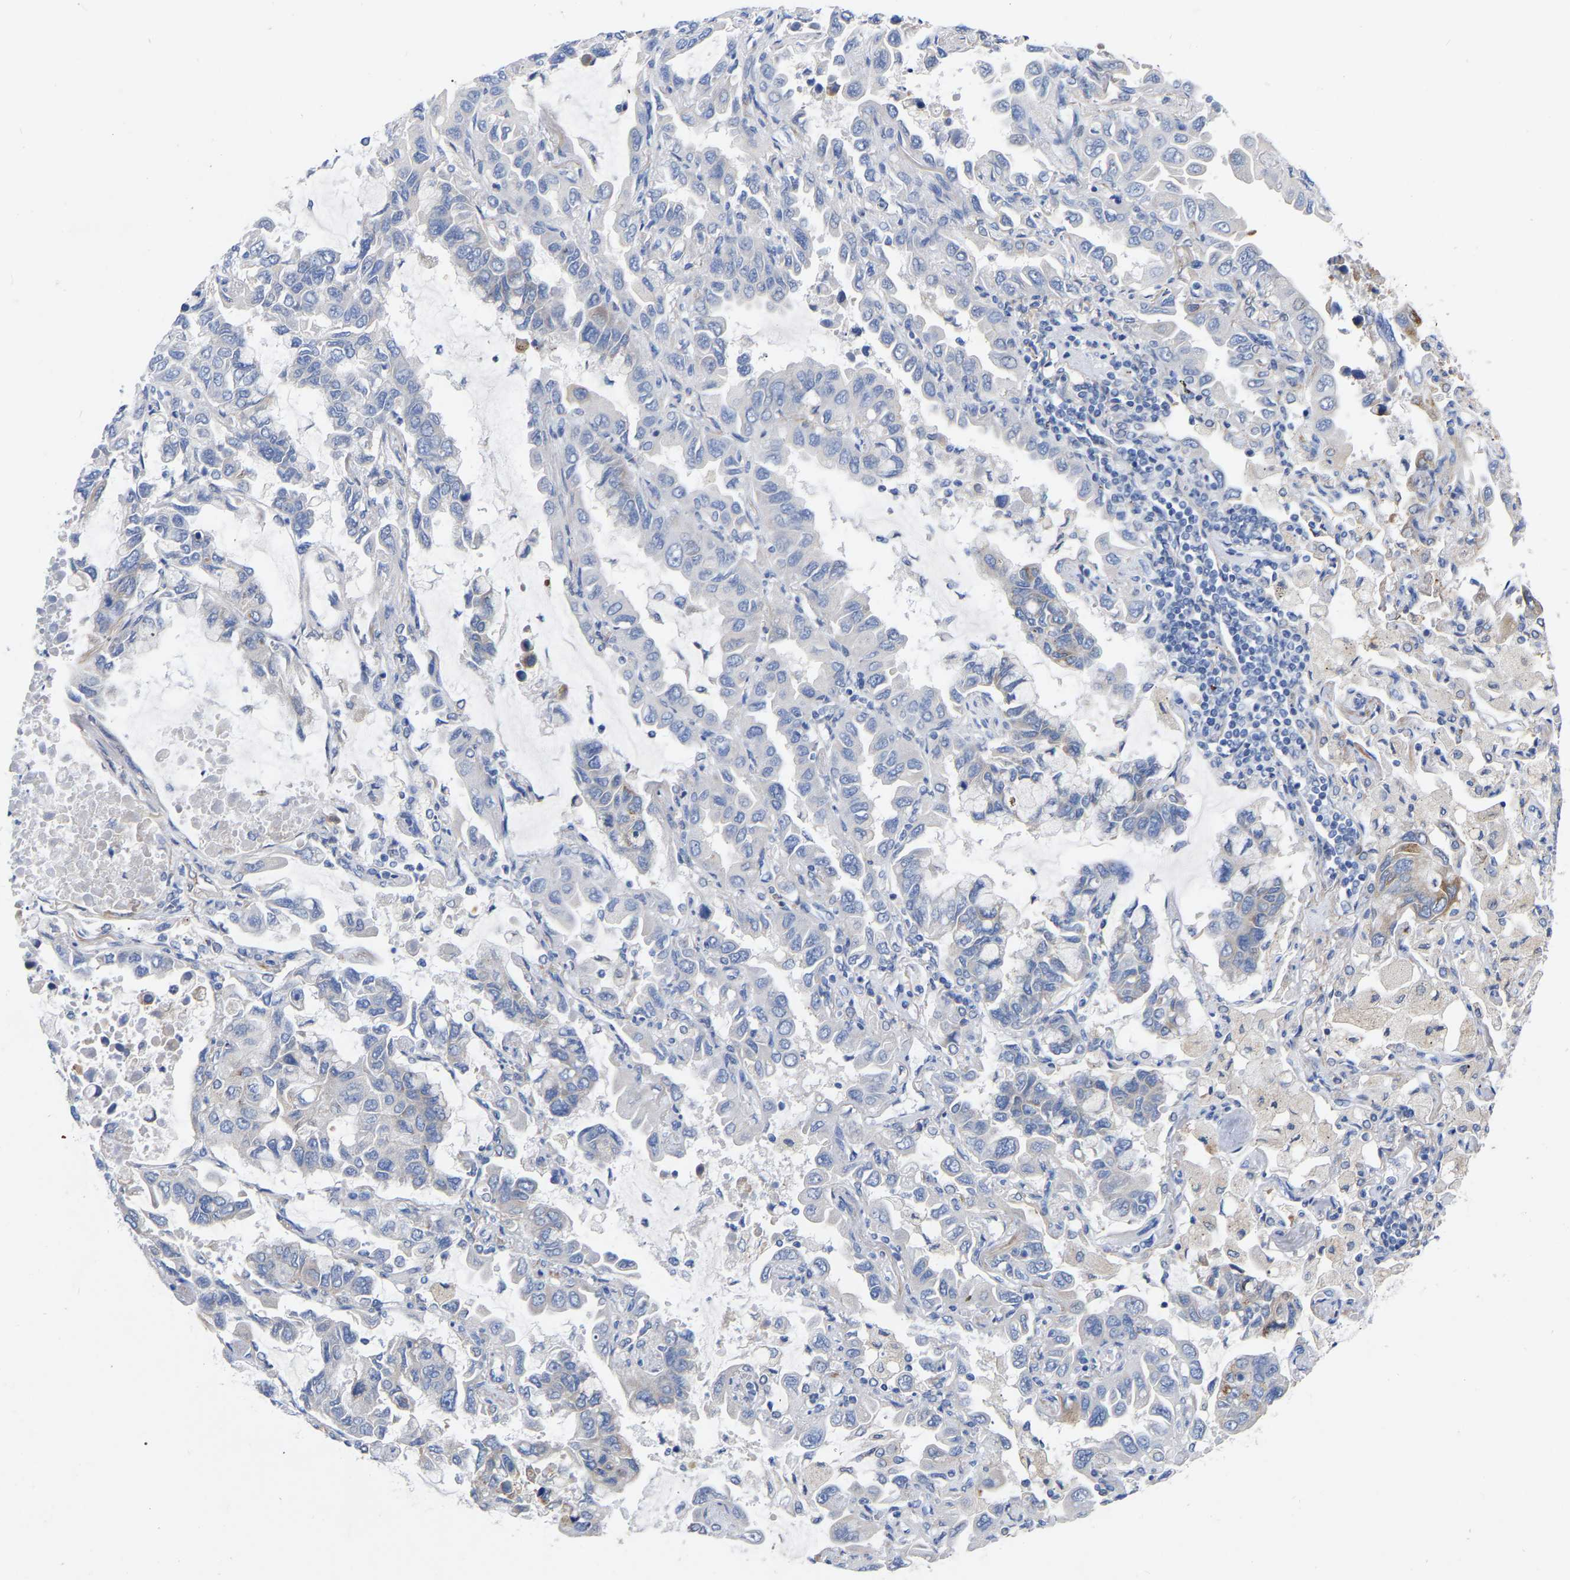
{"staining": {"intensity": "negative", "quantity": "none", "location": "none"}, "tissue": "lung cancer", "cell_type": "Tumor cells", "image_type": "cancer", "snomed": [{"axis": "morphology", "description": "Adenocarcinoma, NOS"}, {"axis": "topography", "description": "Lung"}], "caption": "Tumor cells show no significant protein staining in adenocarcinoma (lung).", "gene": "STRIP2", "patient": {"sex": "male", "age": 64}}